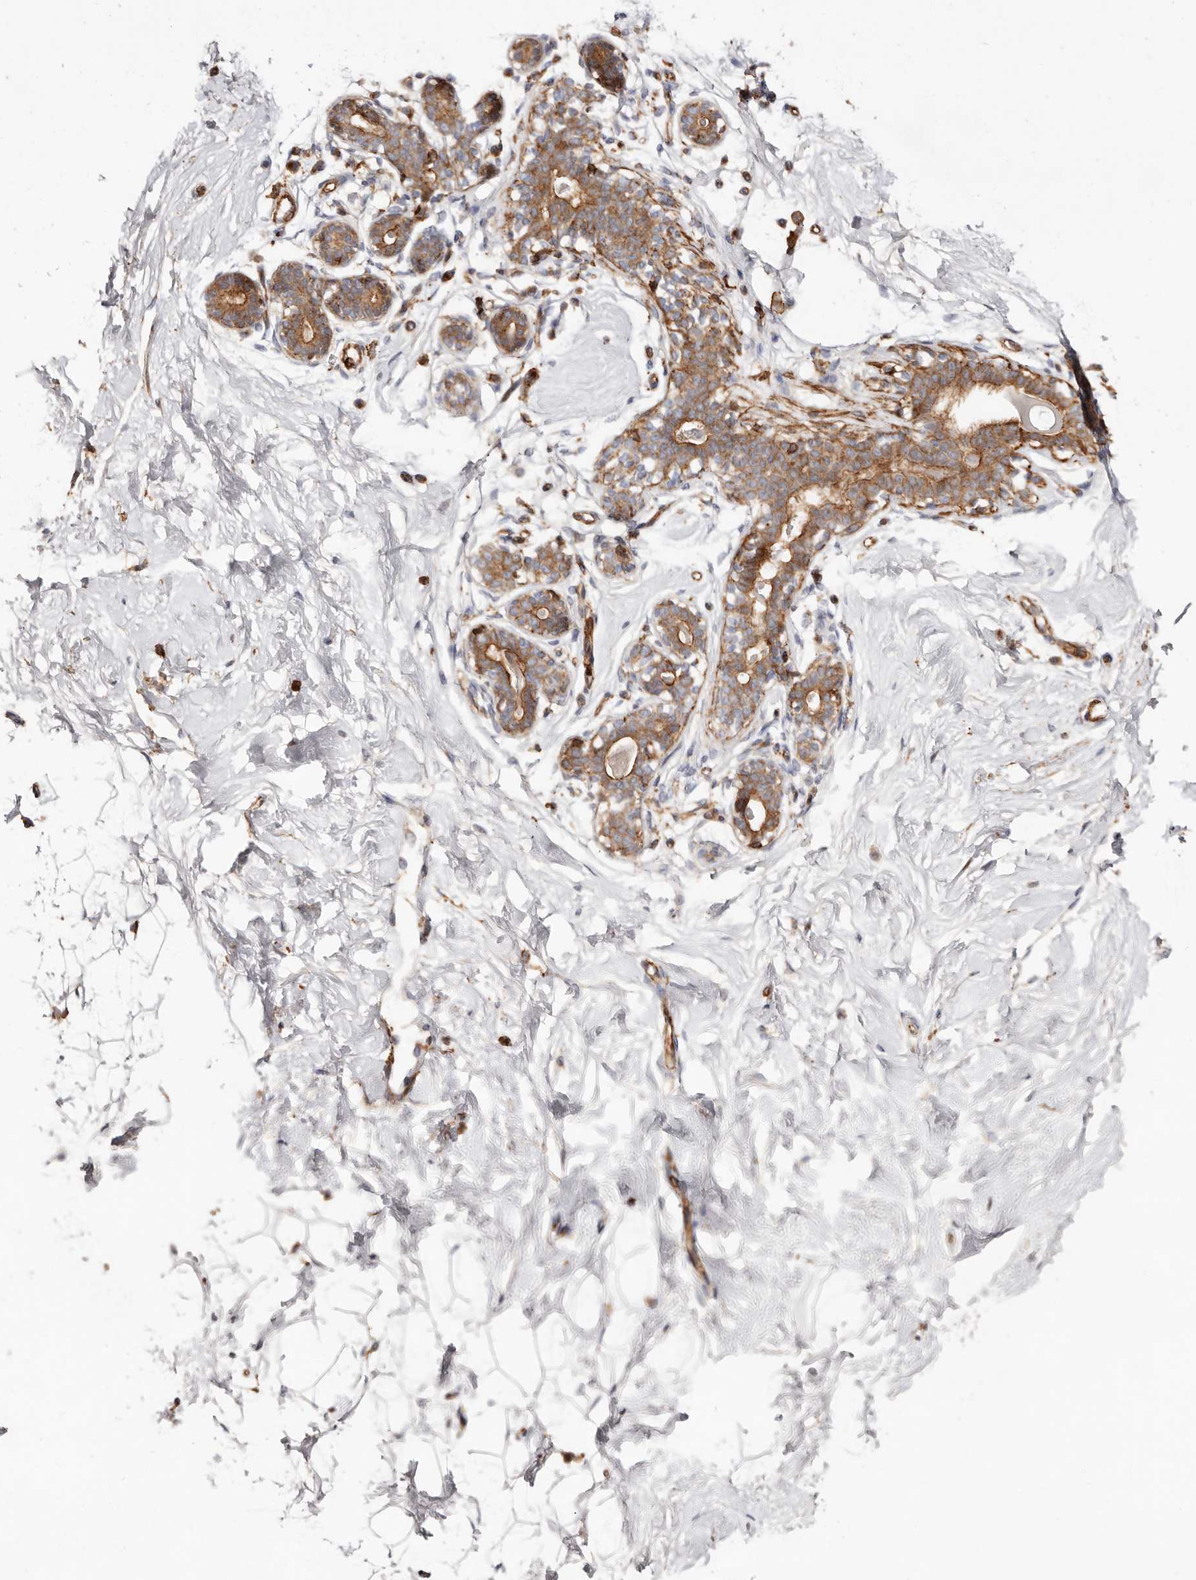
{"staining": {"intensity": "negative", "quantity": "none", "location": "none"}, "tissue": "breast", "cell_type": "Adipocytes", "image_type": "normal", "snomed": [{"axis": "morphology", "description": "Normal tissue, NOS"}, {"axis": "morphology", "description": "Adenoma, NOS"}, {"axis": "topography", "description": "Breast"}], "caption": "Immunohistochemical staining of benign human breast shows no significant staining in adipocytes.", "gene": "PTPN22", "patient": {"sex": "female", "age": 23}}